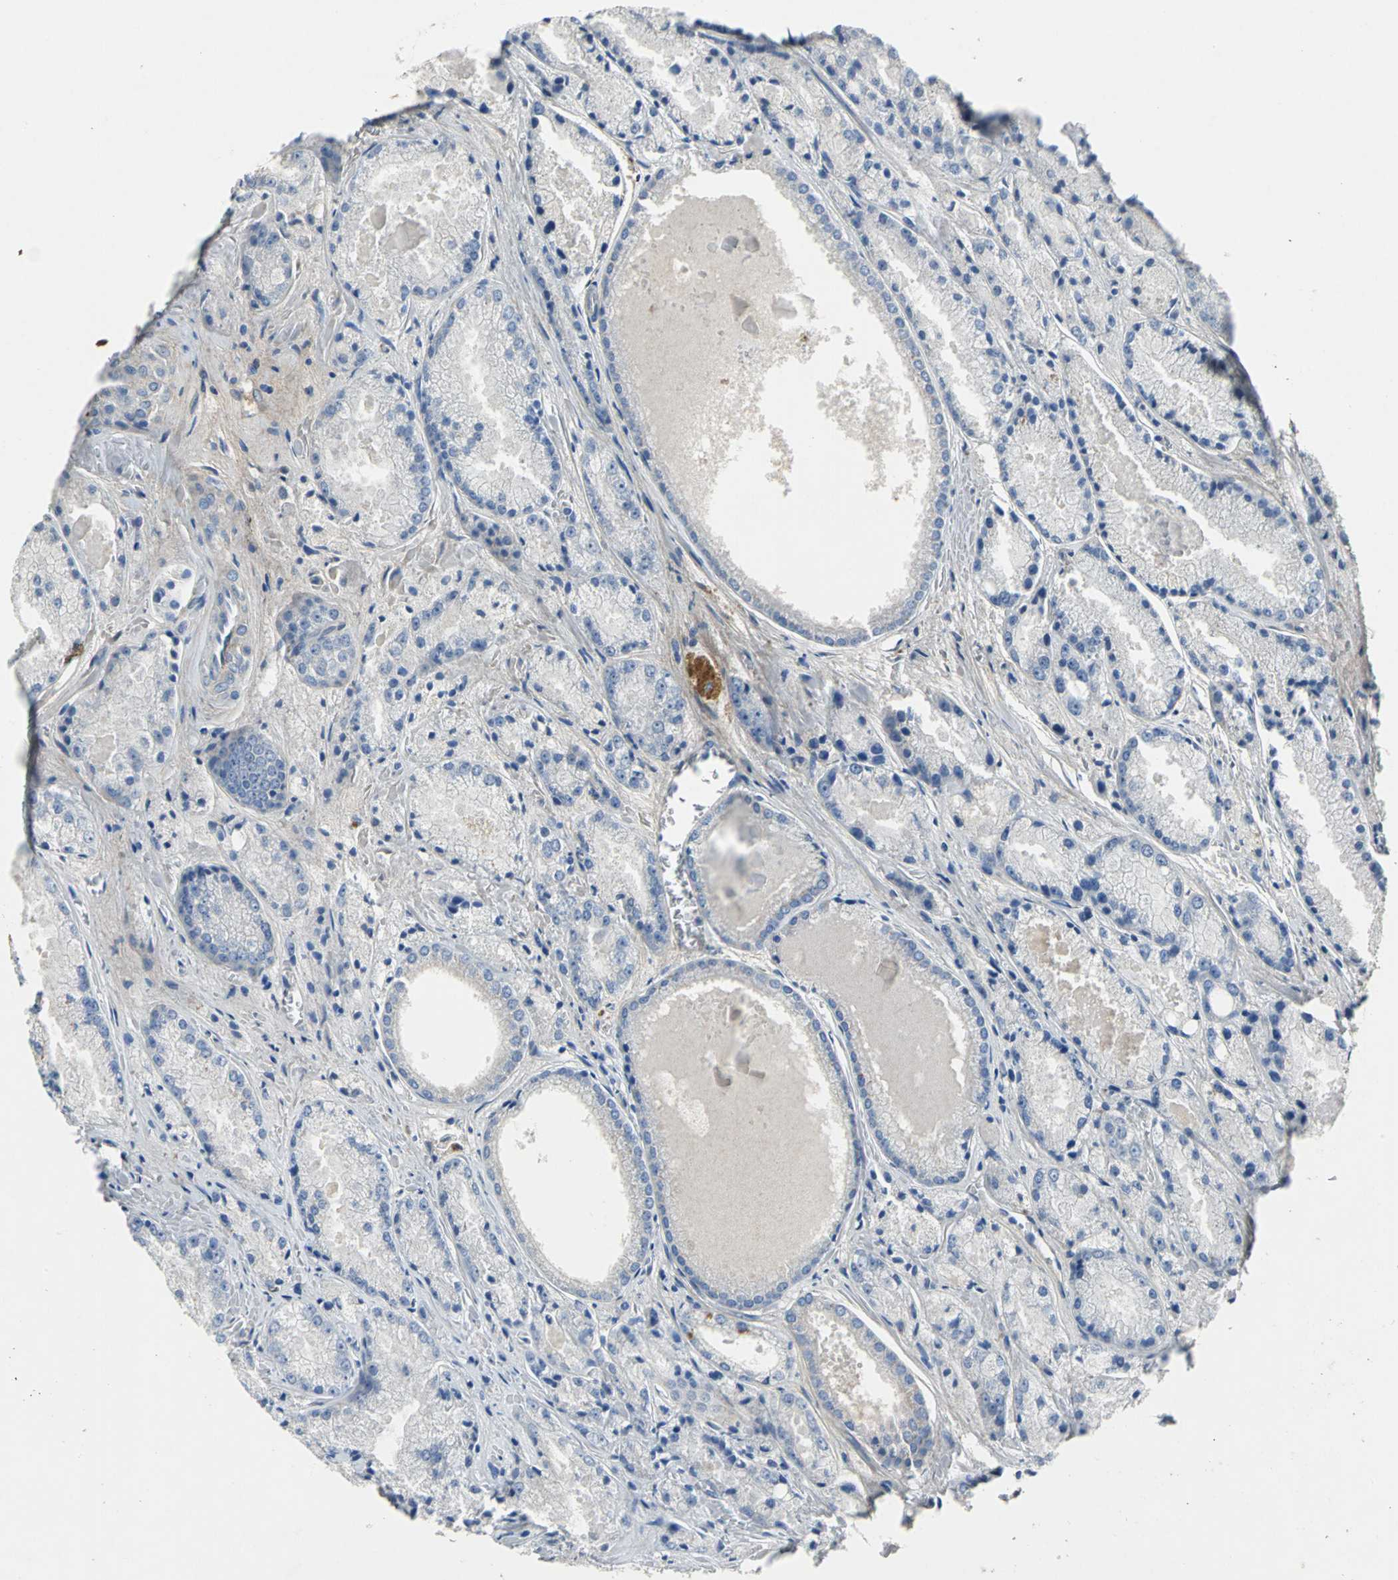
{"staining": {"intensity": "negative", "quantity": "none", "location": "none"}, "tissue": "prostate cancer", "cell_type": "Tumor cells", "image_type": "cancer", "snomed": [{"axis": "morphology", "description": "Adenocarcinoma, Low grade"}, {"axis": "topography", "description": "Prostate"}], "caption": "Immunohistochemistry (IHC) image of prostate cancer (adenocarcinoma (low-grade)) stained for a protein (brown), which demonstrates no positivity in tumor cells.", "gene": "EFNB3", "patient": {"sex": "male", "age": 64}}